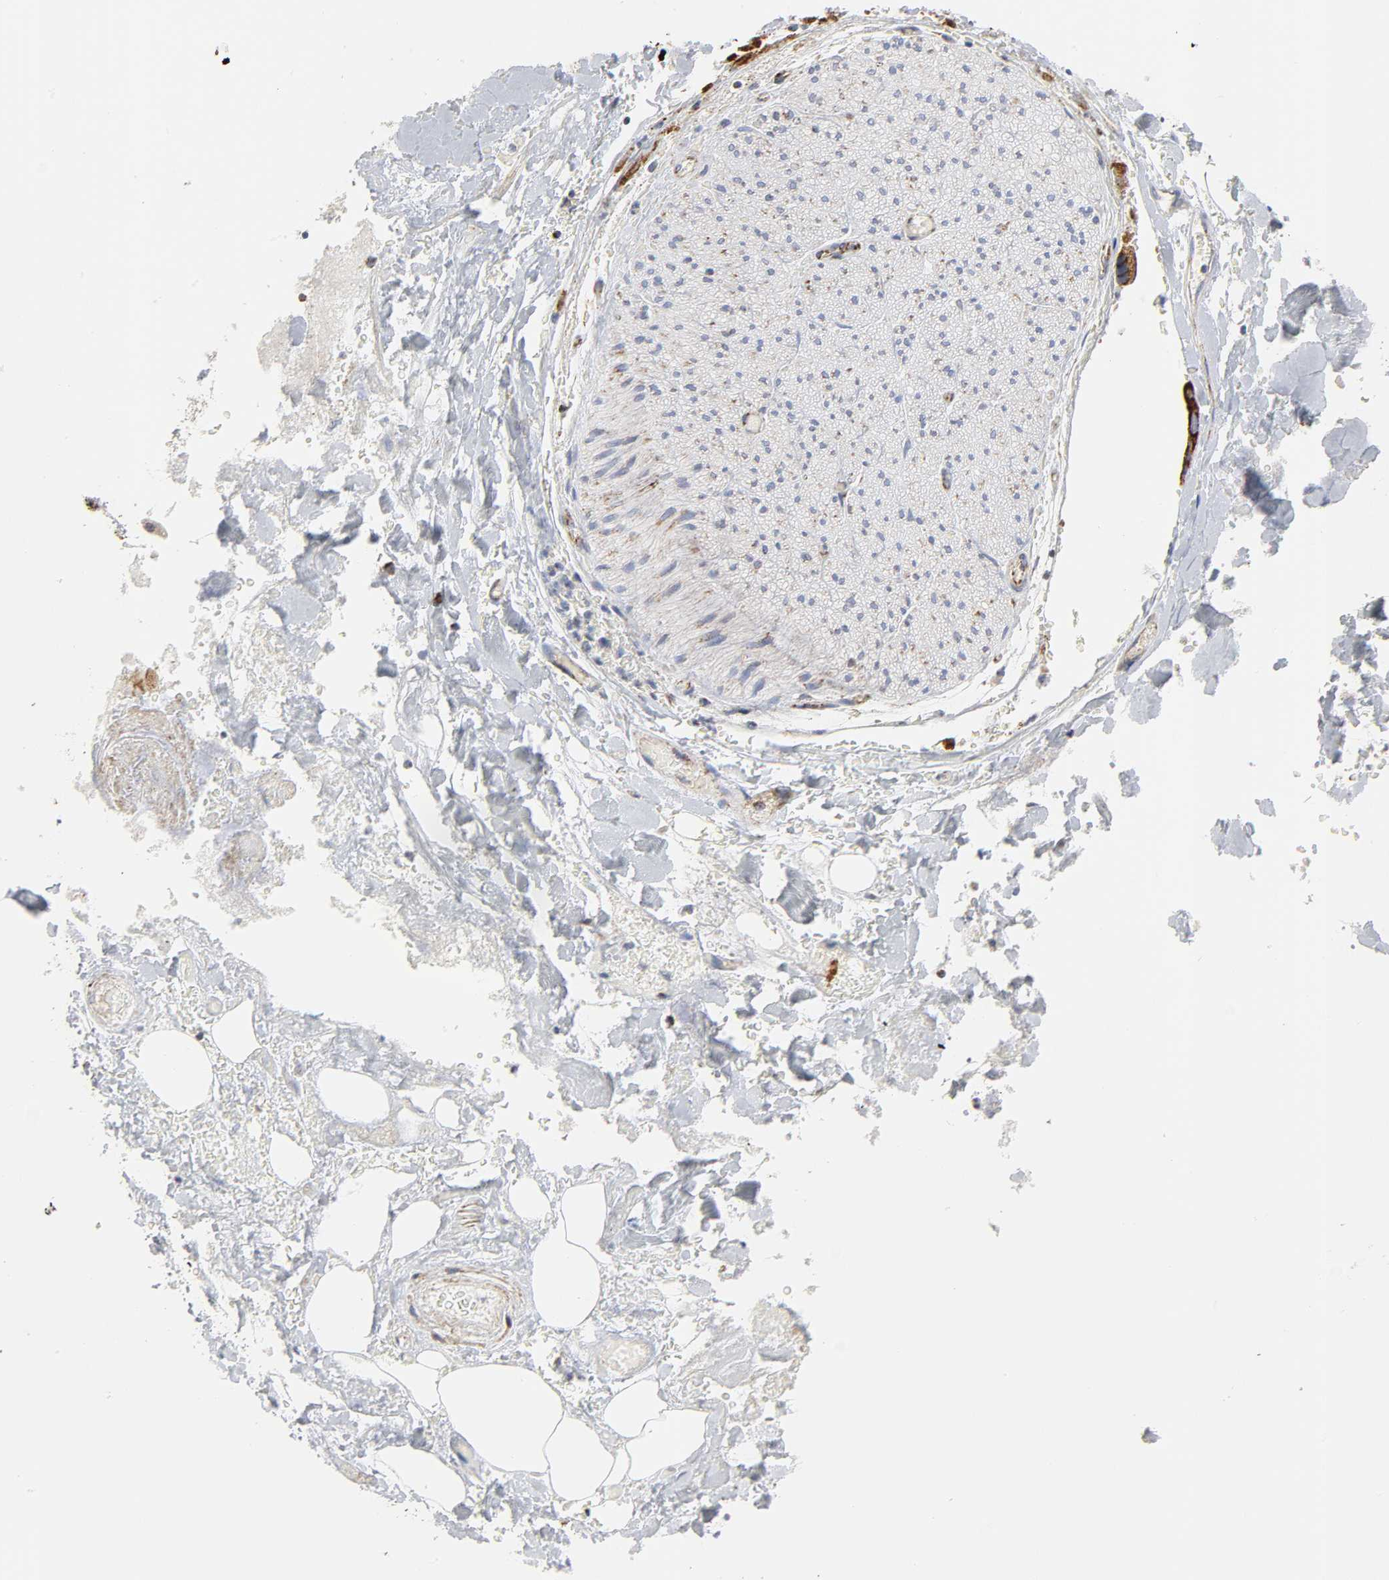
{"staining": {"intensity": "moderate", "quantity": "<25%", "location": "cytoplasmic/membranous"}, "tissue": "adipose tissue", "cell_type": "Adipocytes", "image_type": "normal", "snomed": [{"axis": "morphology", "description": "Normal tissue, NOS"}, {"axis": "morphology", "description": "Cholangiocarcinoma"}, {"axis": "topography", "description": "Liver"}, {"axis": "topography", "description": "Peripheral nerve tissue"}], "caption": "Brown immunohistochemical staining in unremarkable human adipose tissue demonstrates moderate cytoplasmic/membranous staining in about <25% of adipocytes.", "gene": "CYCS", "patient": {"sex": "male", "age": 50}}